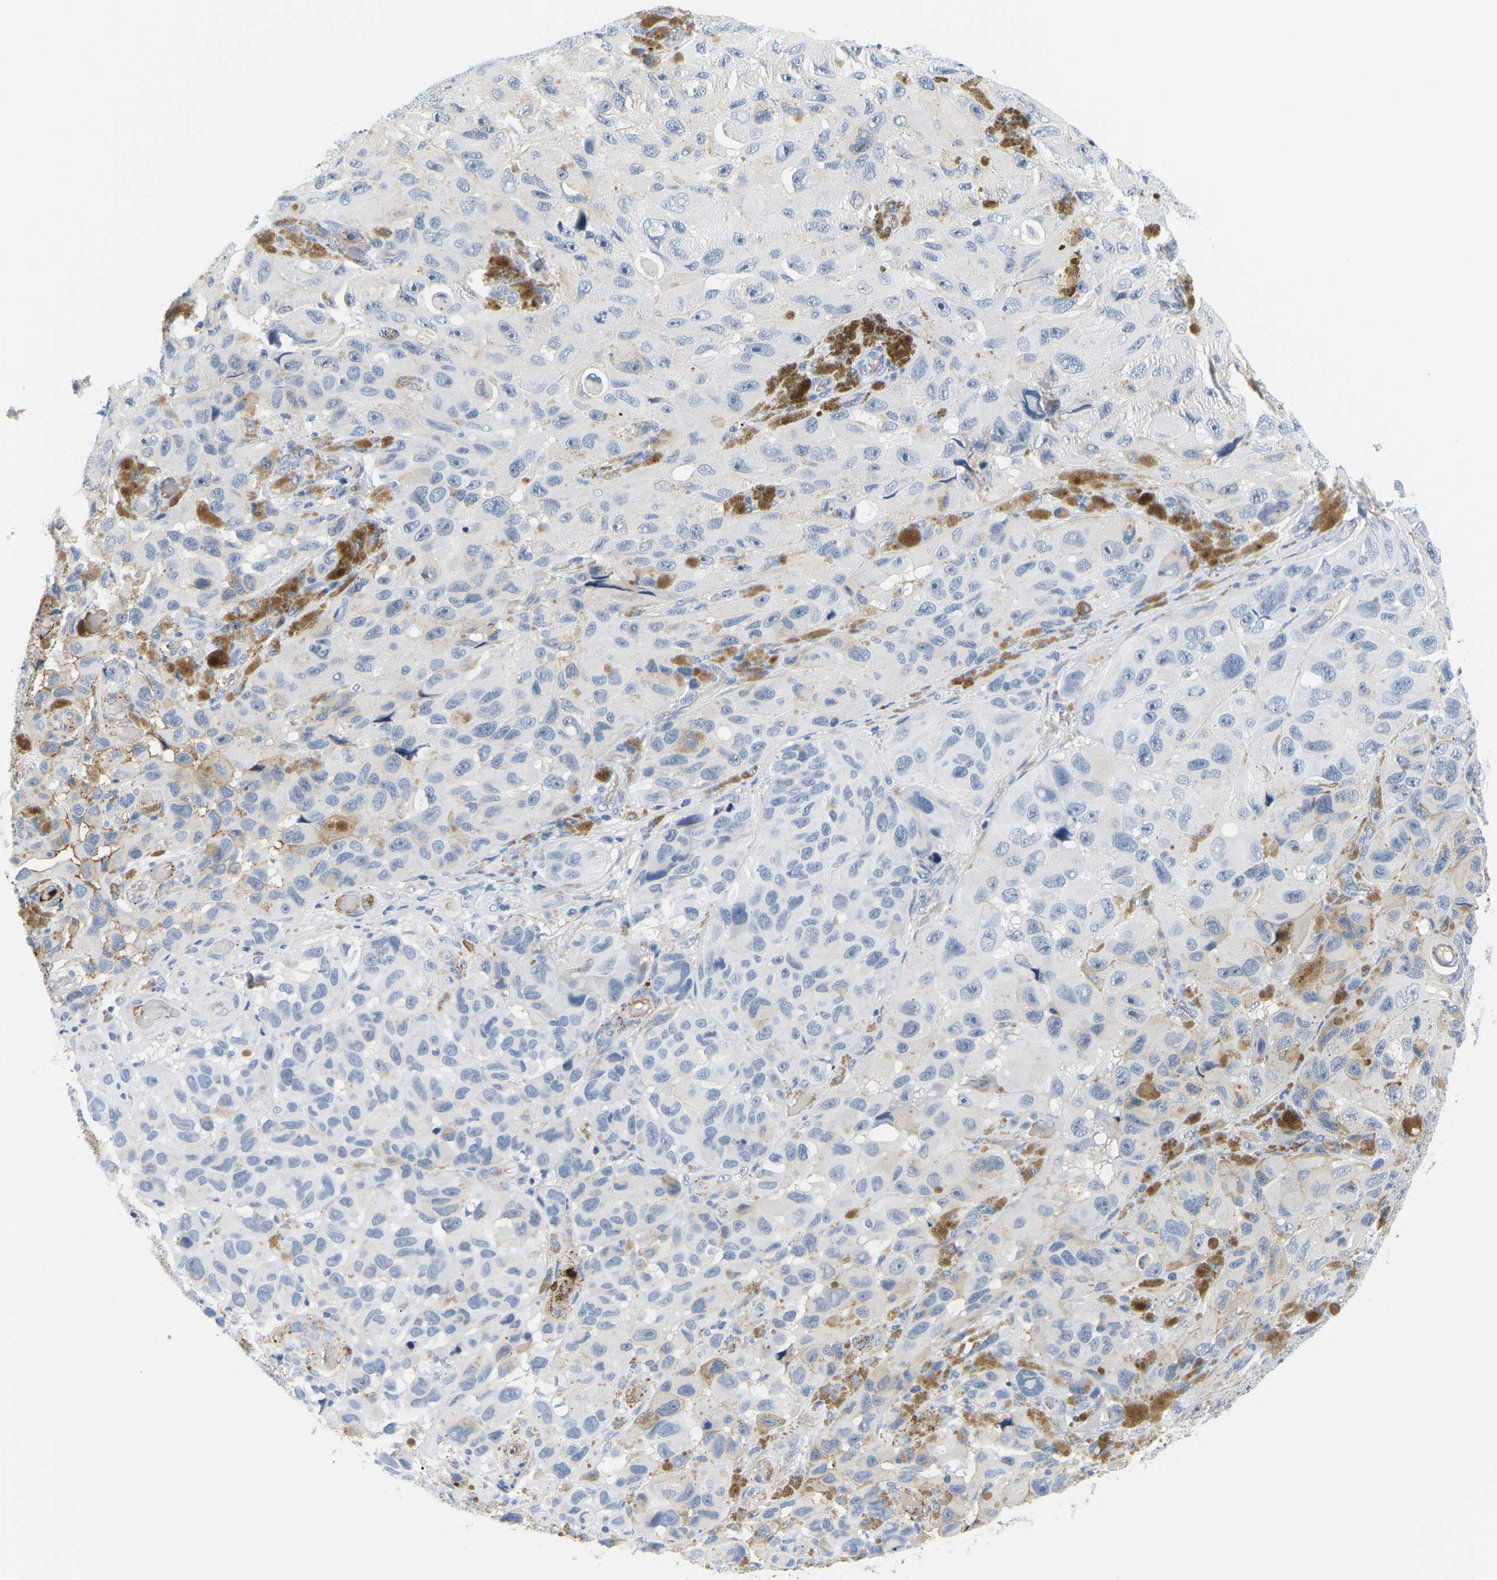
{"staining": {"intensity": "weak", "quantity": "<25%", "location": "cytoplasmic/membranous"}, "tissue": "melanoma", "cell_type": "Tumor cells", "image_type": "cancer", "snomed": [{"axis": "morphology", "description": "Malignant melanoma, NOS"}, {"axis": "topography", "description": "Skin"}], "caption": "This is a histopathology image of immunohistochemistry (IHC) staining of melanoma, which shows no staining in tumor cells.", "gene": "APOB", "patient": {"sex": "female", "age": 73}}